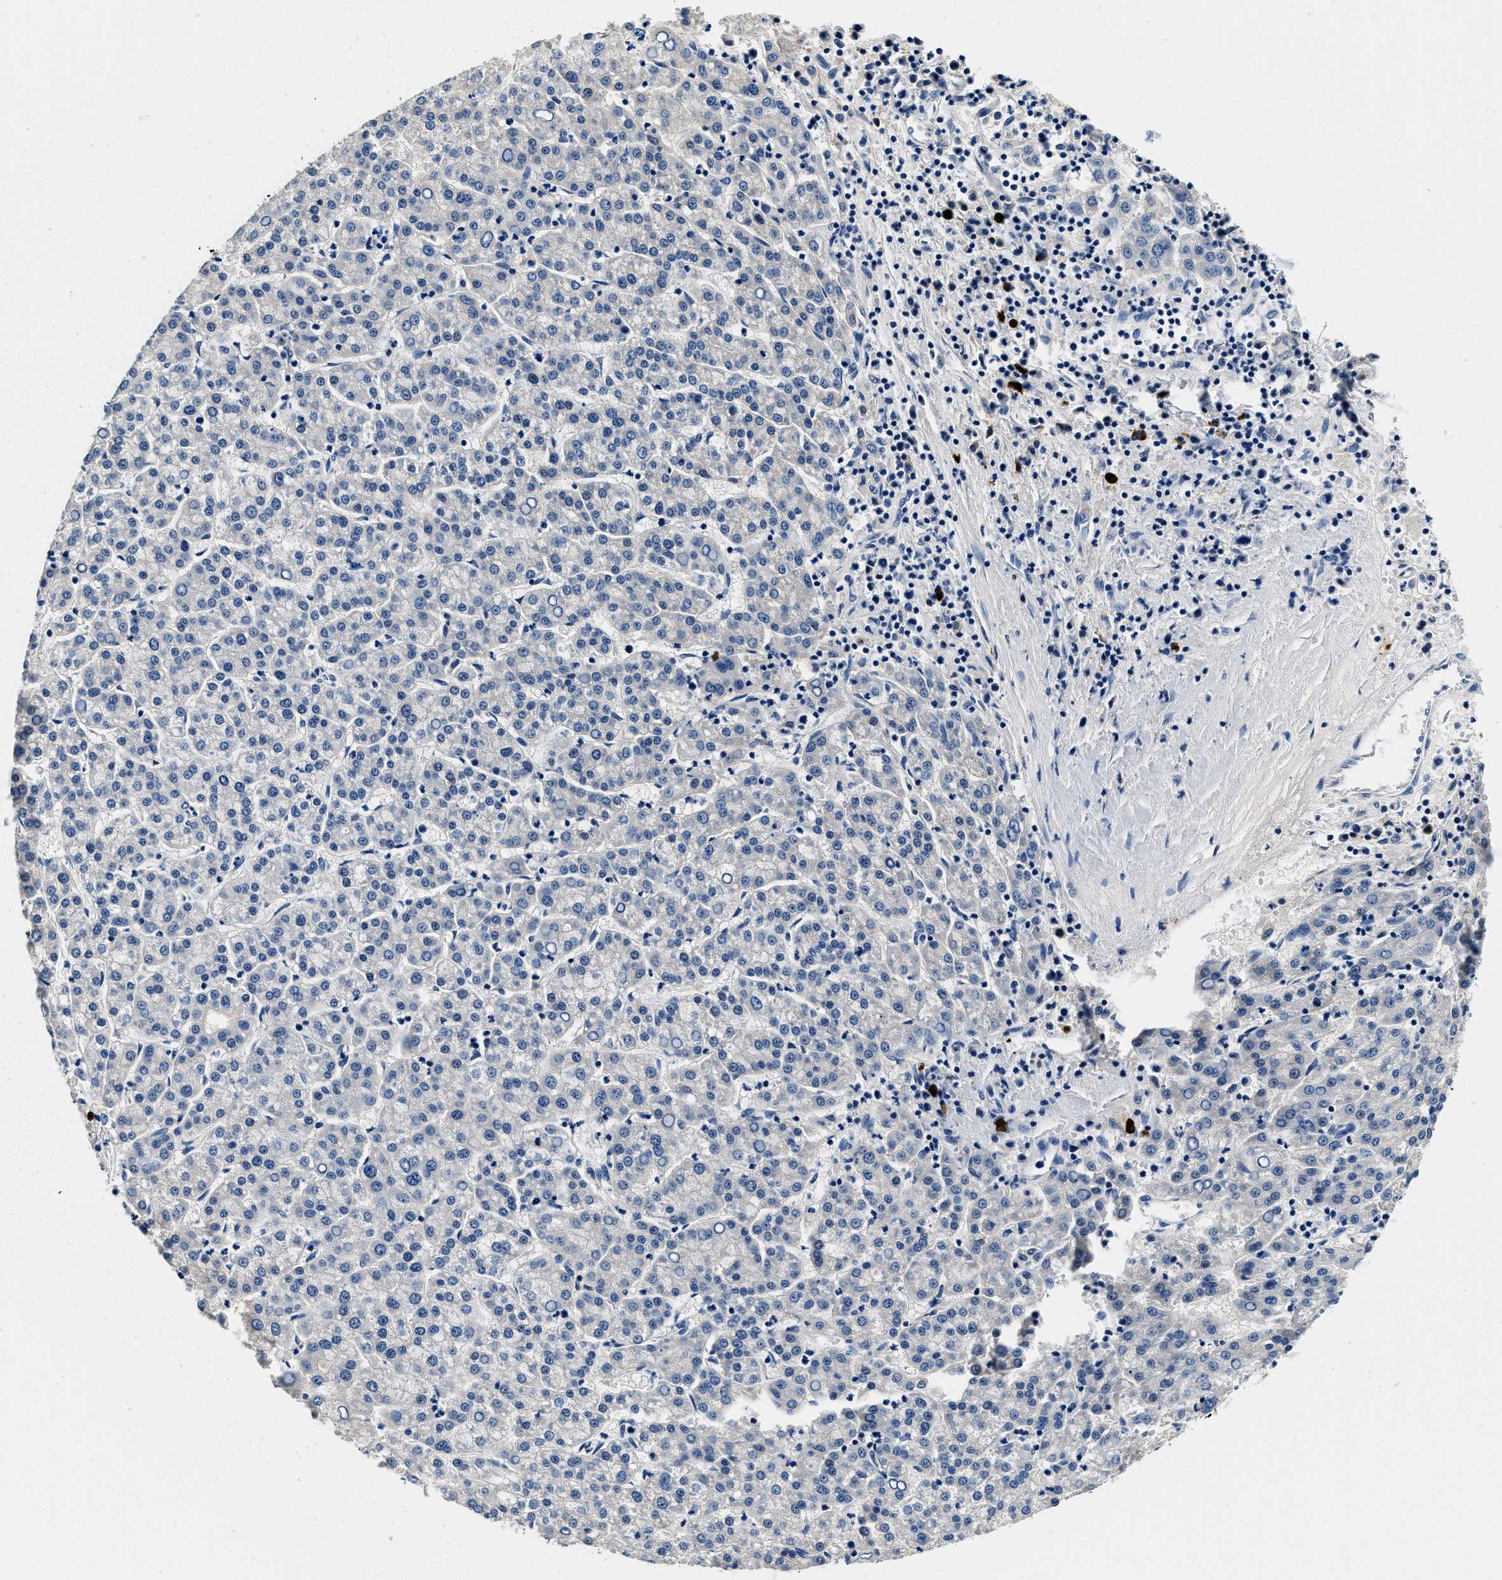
{"staining": {"intensity": "negative", "quantity": "none", "location": "none"}, "tissue": "liver cancer", "cell_type": "Tumor cells", "image_type": "cancer", "snomed": [{"axis": "morphology", "description": "Carcinoma, Hepatocellular, NOS"}, {"axis": "topography", "description": "Liver"}], "caption": "Immunohistochemistry image of neoplastic tissue: hepatocellular carcinoma (liver) stained with DAB (3,3'-diaminobenzidine) reveals no significant protein staining in tumor cells. (Immunohistochemistry, brightfield microscopy, high magnification).", "gene": "ZFAND3", "patient": {"sex": "female", "age": 58}}